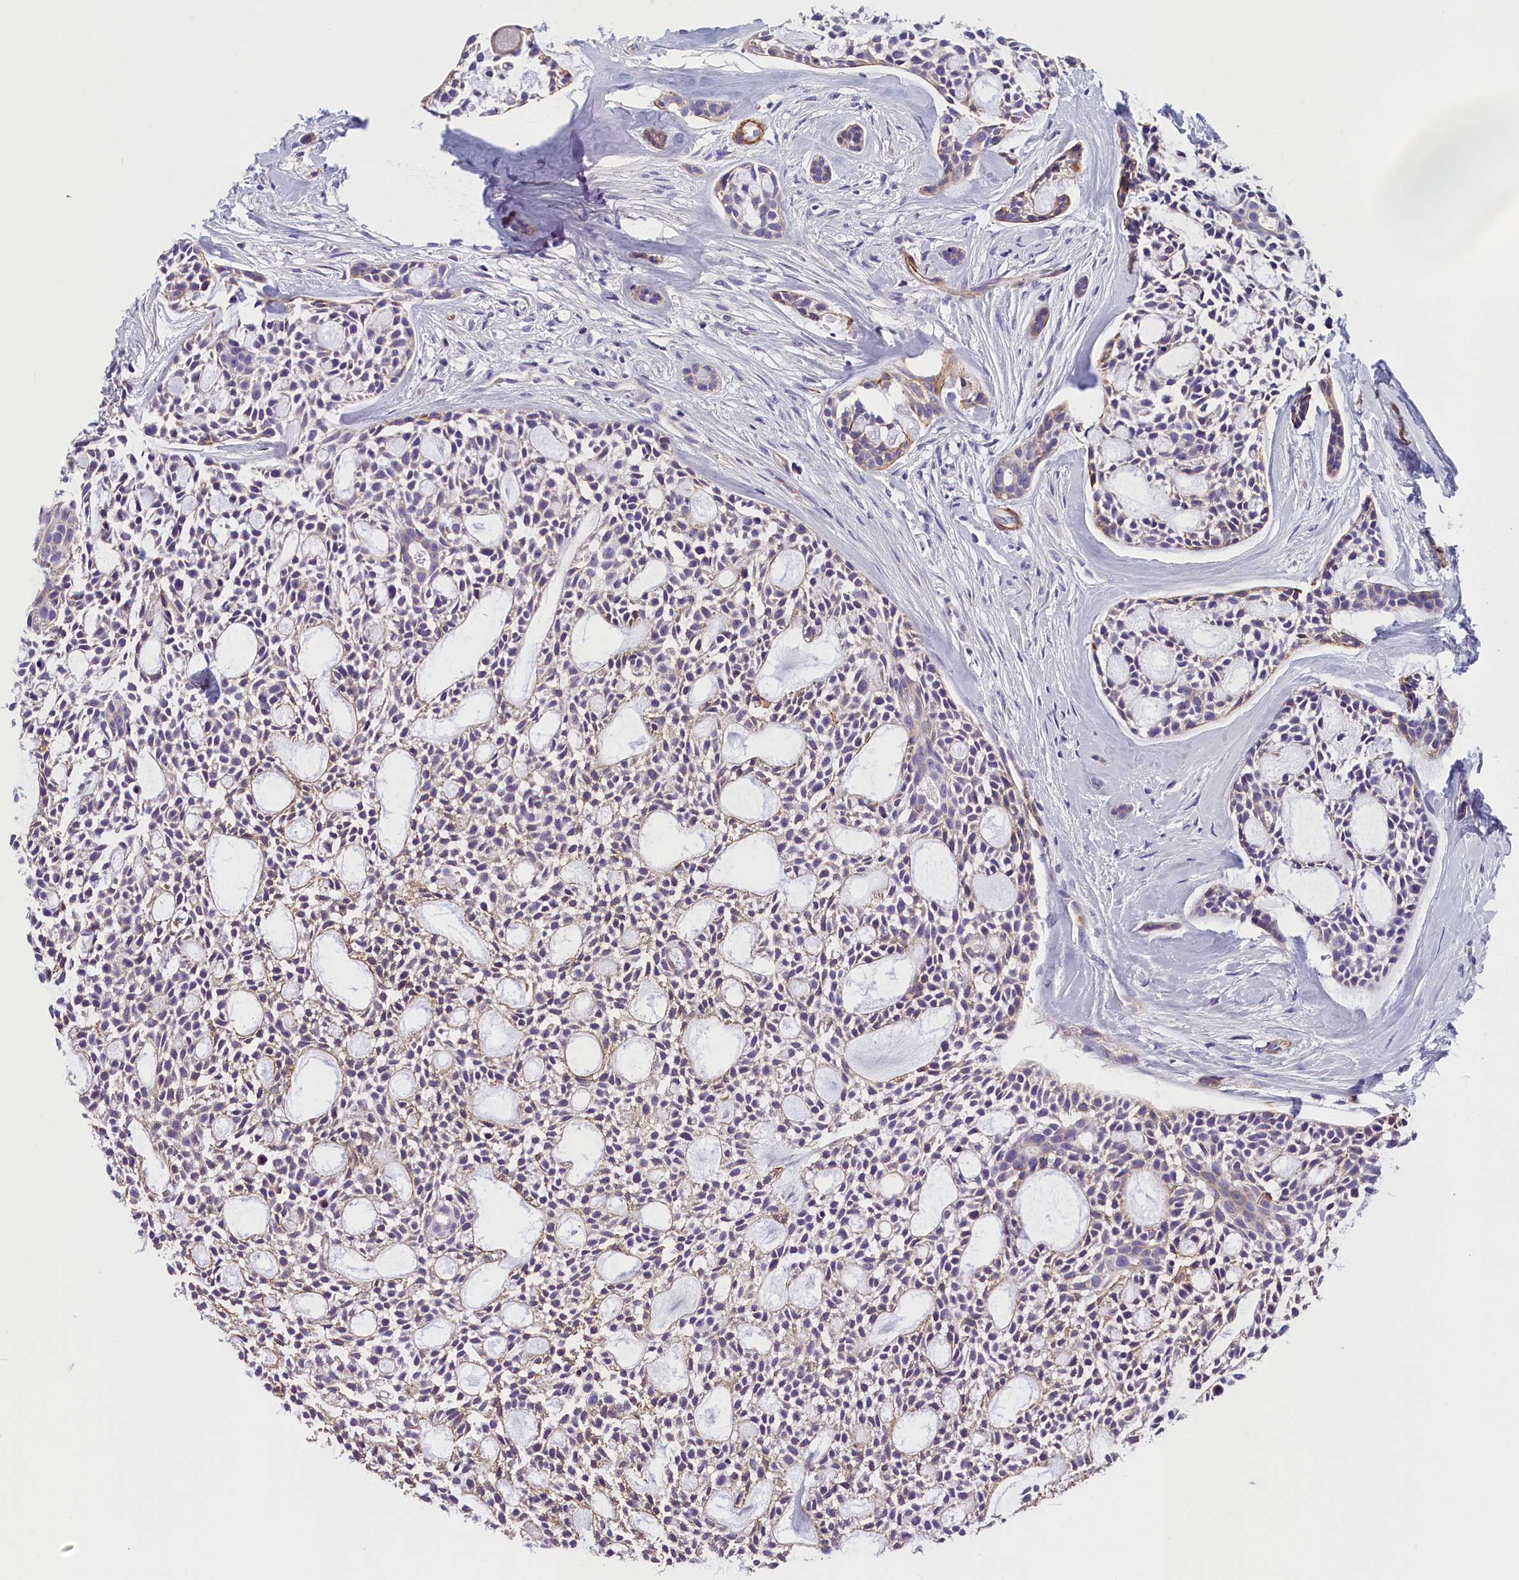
{"staining": {"intensity": "weak", "quantity": "<25%", "location": "cytoplasmic/membranous"}, "tissue": "head and neck cancer", "cell_type": "Tumor cells", "image_type": "cancer", "snomed": [{"axis": "morphology", "description": "Adenocarcinoma, NOS"}, {"axis": "topography", "description": "Subcutis"}, {"axis": "topography", "description": "Head-Neck"}], "caption": "DAB (3,3'-diaminobenzidine) immunohistochemical staining of human head and neck cancer exhibits no significant expression in tumor cells.", "gene": "BCL2L13", "patient": {"sex": "female", "age": 73}}